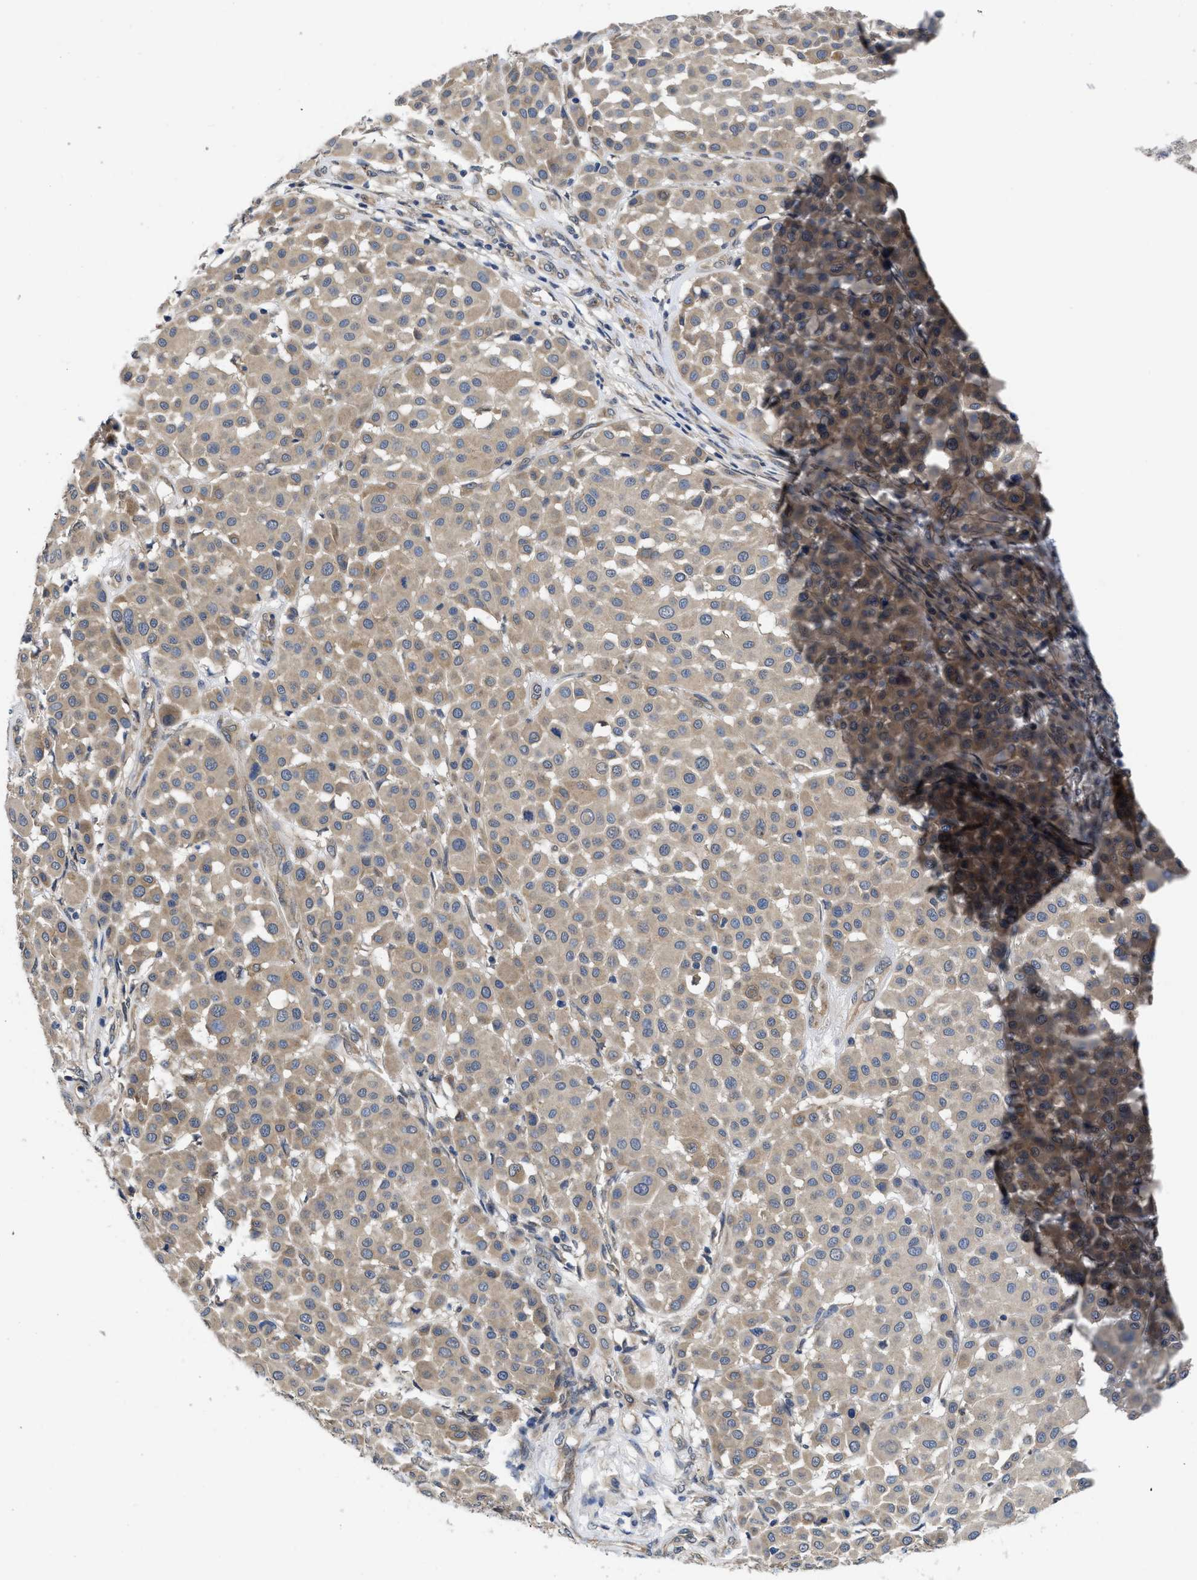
{"staining": {"intensity": "weak", "quantity": ">75%", "location": "cytoplasmic/membranous"}, "tissue": "melanoma", "cell_type": "Tumor cells", "image_type": "cancer", "snomed": [{"axis": "morphology", "description": "Malignant melanoma, Metastatic site"}, {"axis": "topography", "description": "Soft tissue"}], "caption": "Protein expression by immunohistochemistry (IHC) exhibits weak cytoplasmic/membranous staining in about >75% of tumor cells in malignant melanoma (metastatic site).", "gene": "PKD2", "patient": {"sex": "male", "age": 41}}